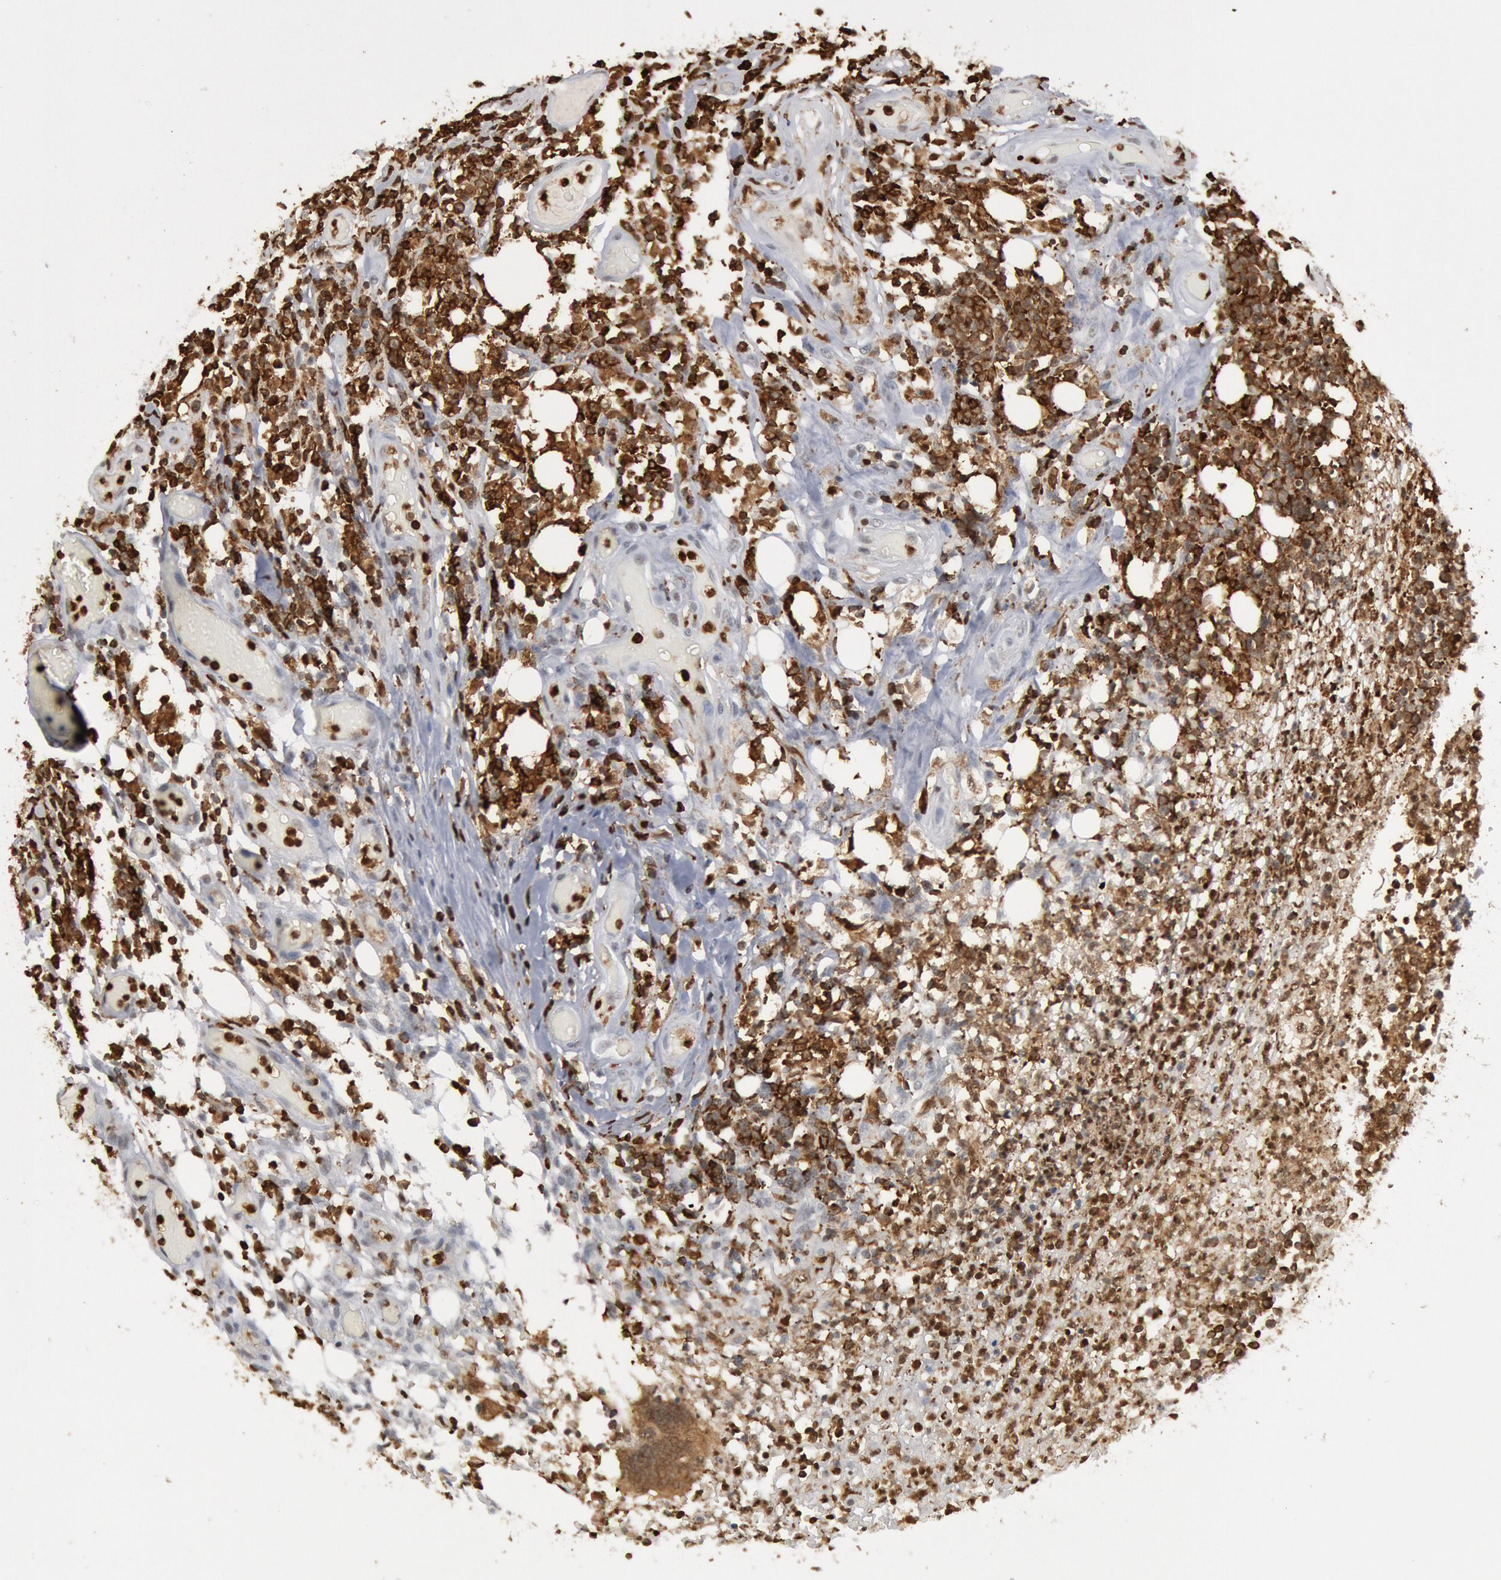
{"staining": {"intensity": "strong", "quantity": ">75%", "location": "cytoplasmic/membranous,nuclear"}, "tissue": "lymphoma", "cell_type": "Tumor cells", "image_type": "cancer", "snomed": [{"axis": "morphology", "description": "Malignant lymphoma, non-Hodgkin's type, High grade"}, {"axis": "topography", "description": "Colon"}], "caption": "This photomicrograph exhibits immunohistochemistry staining of human high-grade malignant lymphoma, non-Hodgkin's type, with high strong cytoplasmic/membranous and nuclear expression in about >75% of tumor cells.", "gene": "PTPN6", "patient": {"sex": "male", "age": 82}}